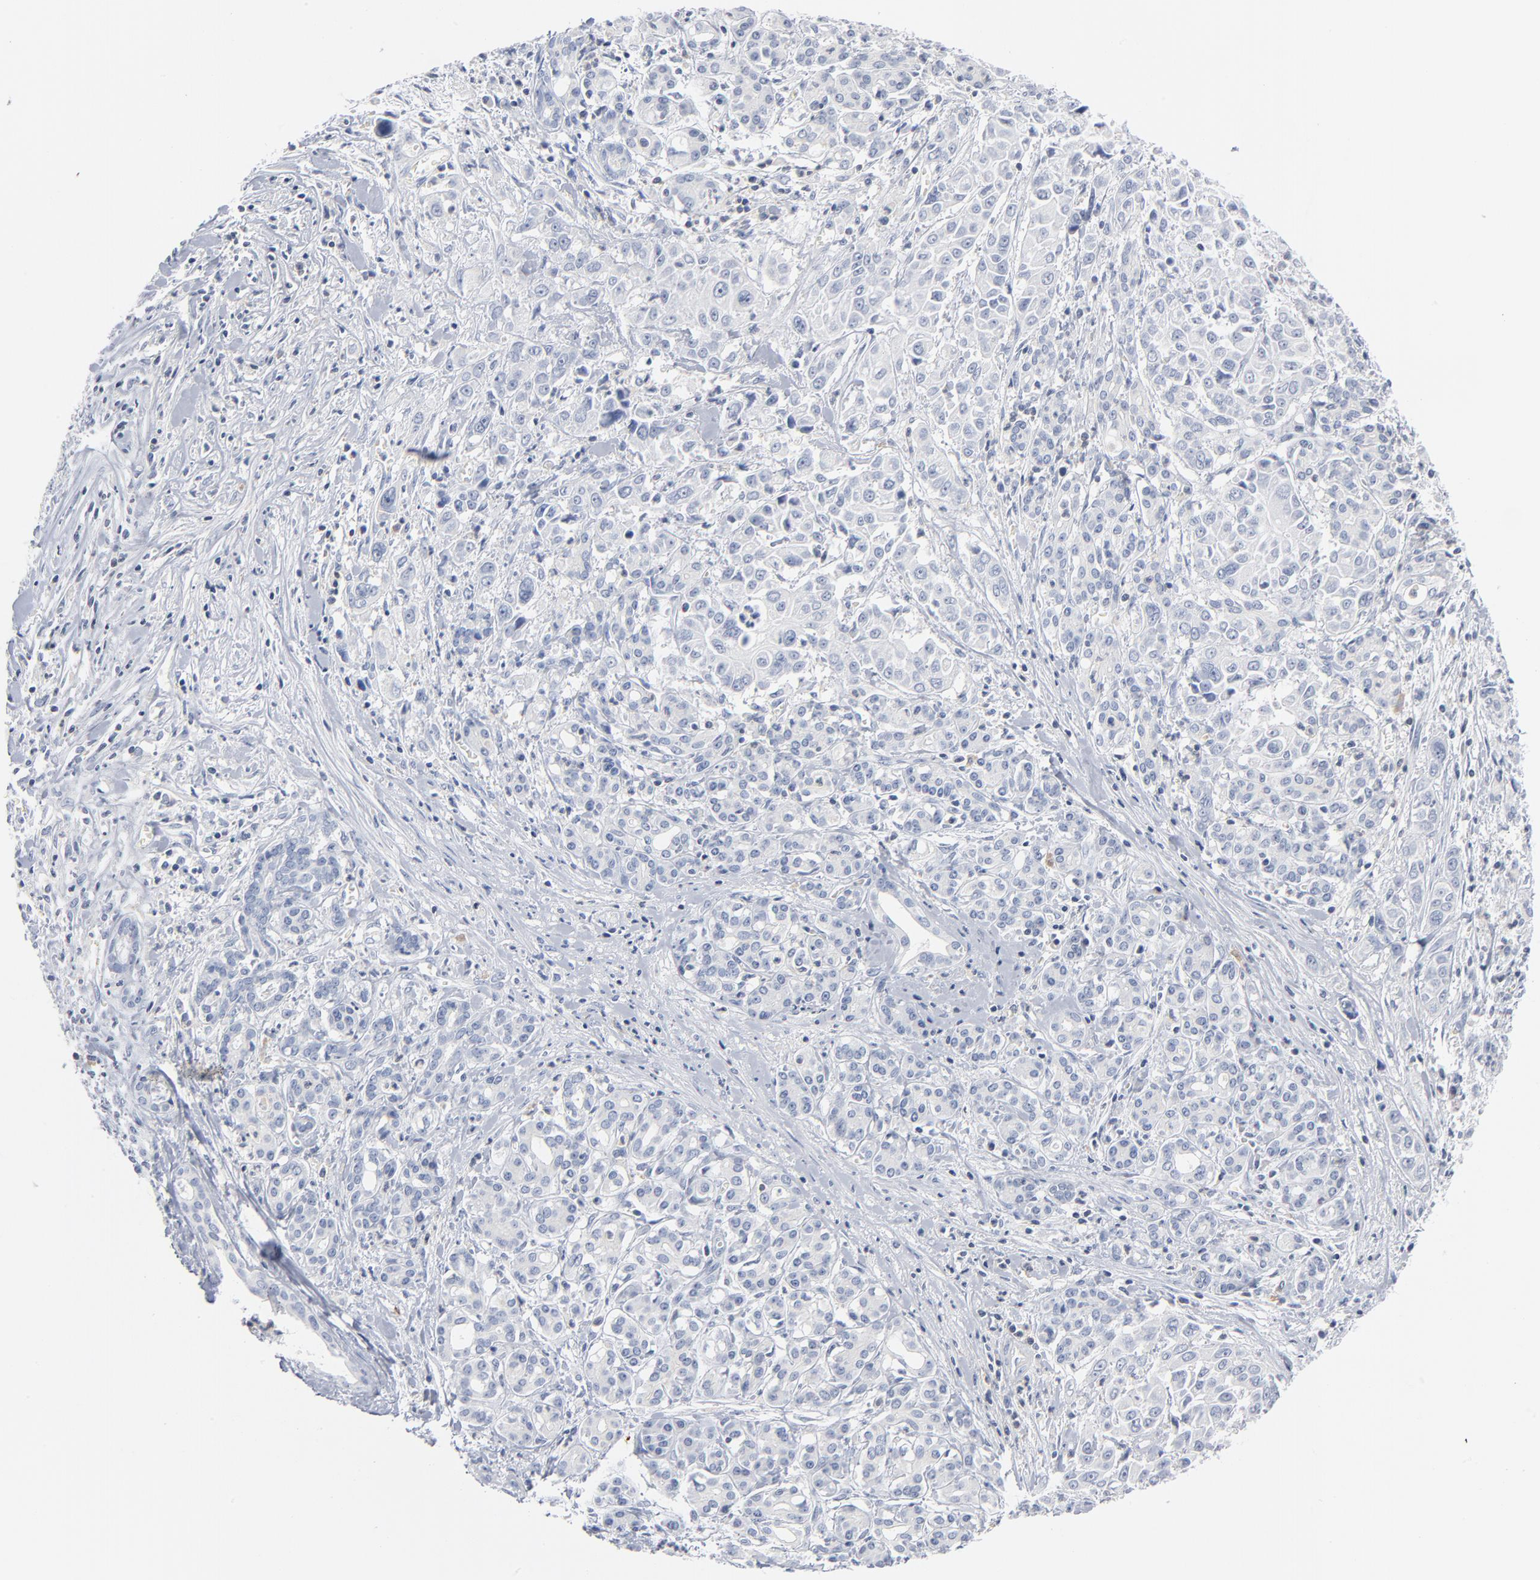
{"staining": {"intensity": "negative", "quantity": "none", "location": "none"}, "tissue": "pancreatic cancer", "cell_type": "Tumor cells", "image_type": "cancer", "snomed": [{"axis": "morphology", "description": "Adenocarcinoma, NOS"}, {"axis": "topography", "description": "Pancreas"}], "caption": "Human pancreatic cancer stained for a protein using immunohistochemistry demonstrates no positivity in tumor cells.", "gene": "PTK2B", "patient": {"sex": "female", "age": 52}}